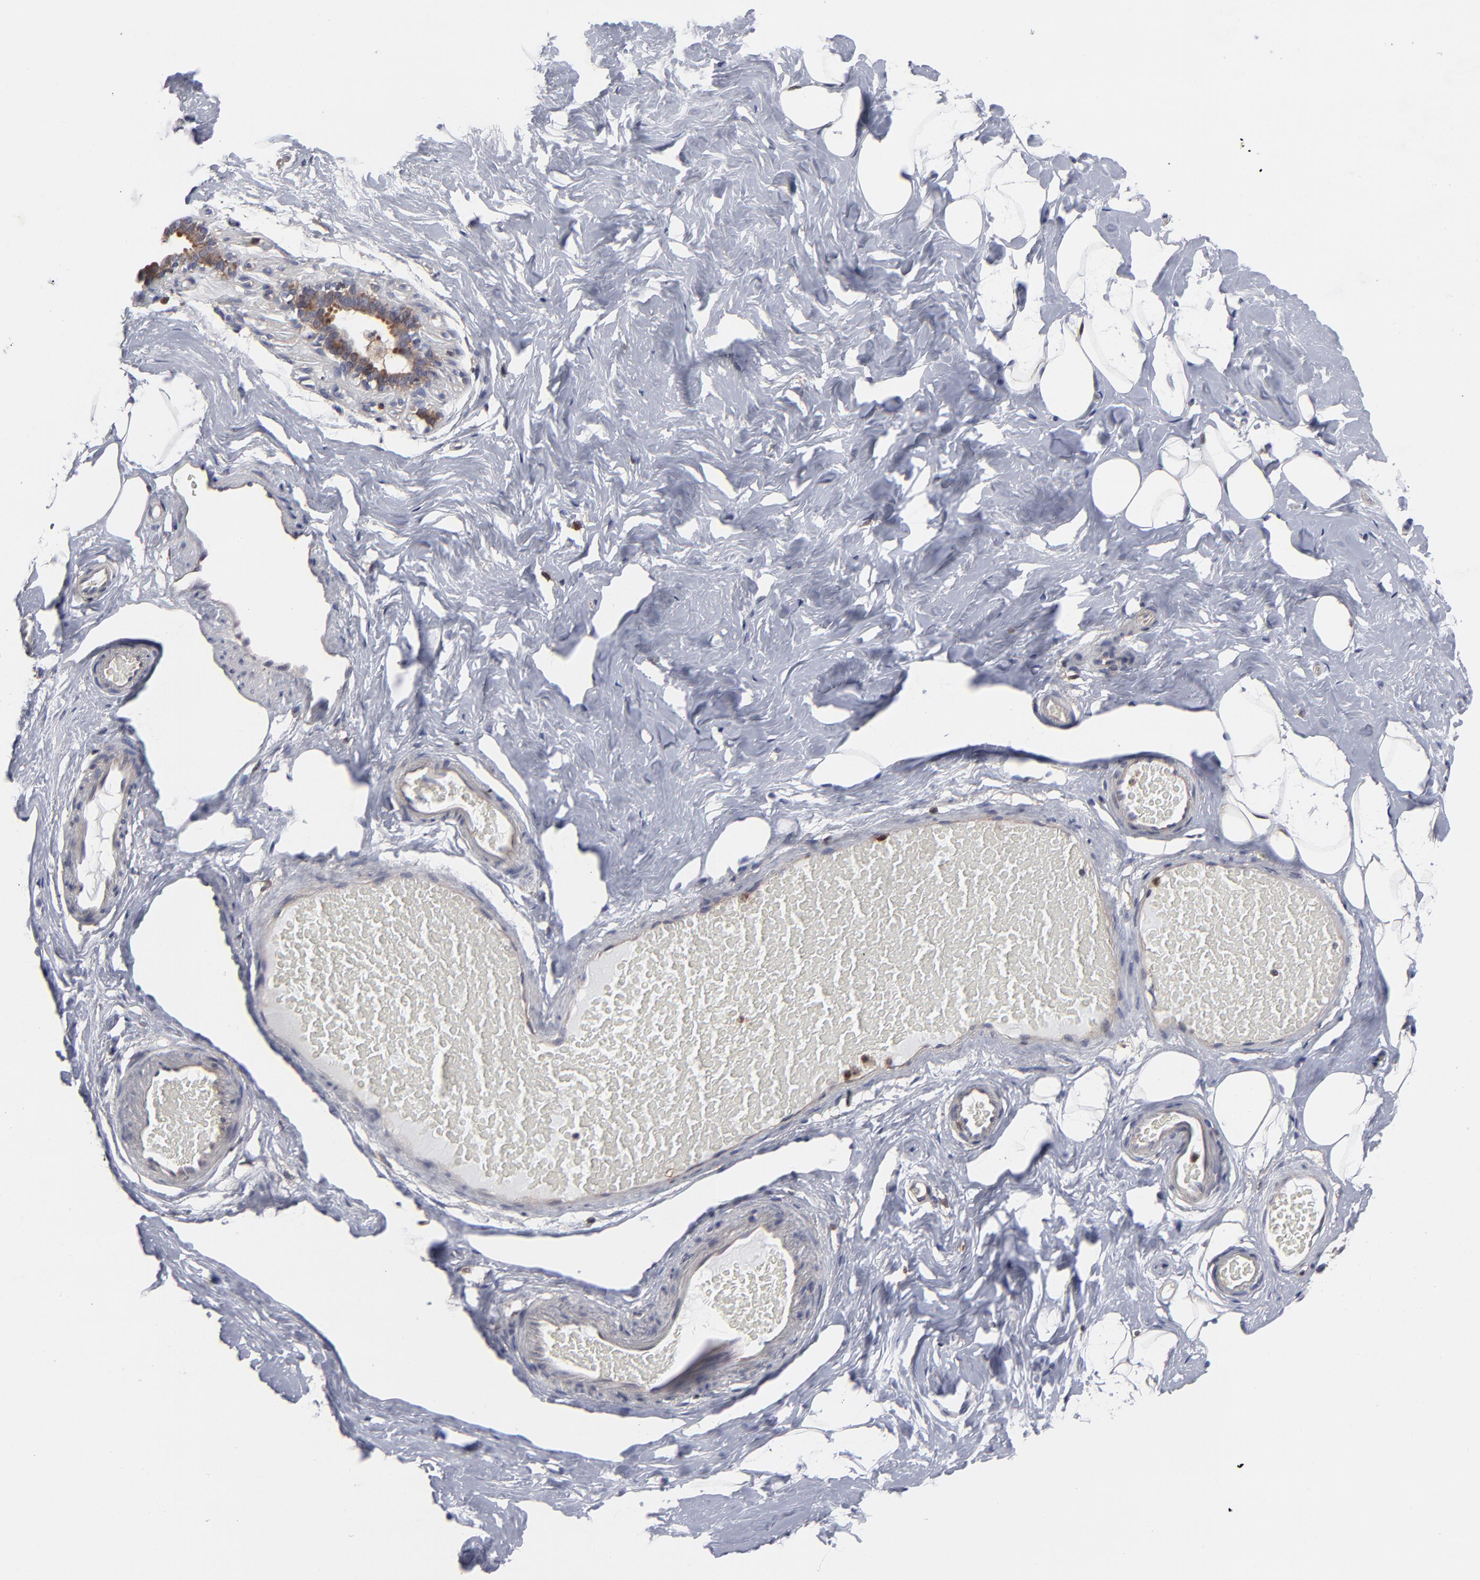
{"staining": {"intensity": "negative", "quantity": "none", "location": "none"}, "tissue": "breast", "cell_type": "Adipocytes", "image_type": "normal", "snomed": [{"axis": "morphology", "description": "Normal tissue, NOS"}, {"axis": "topography", "description": "Breast"}, {"axis": "topography", "description": "Soft tissue"}], "caption": "IHC histopathology image of unremarkable breast: human breast stained with DAB reveals no significant protein expression in adipocytes.", "gene": "MAP2K1", "patient": {"sex": "female", "age": 75}}